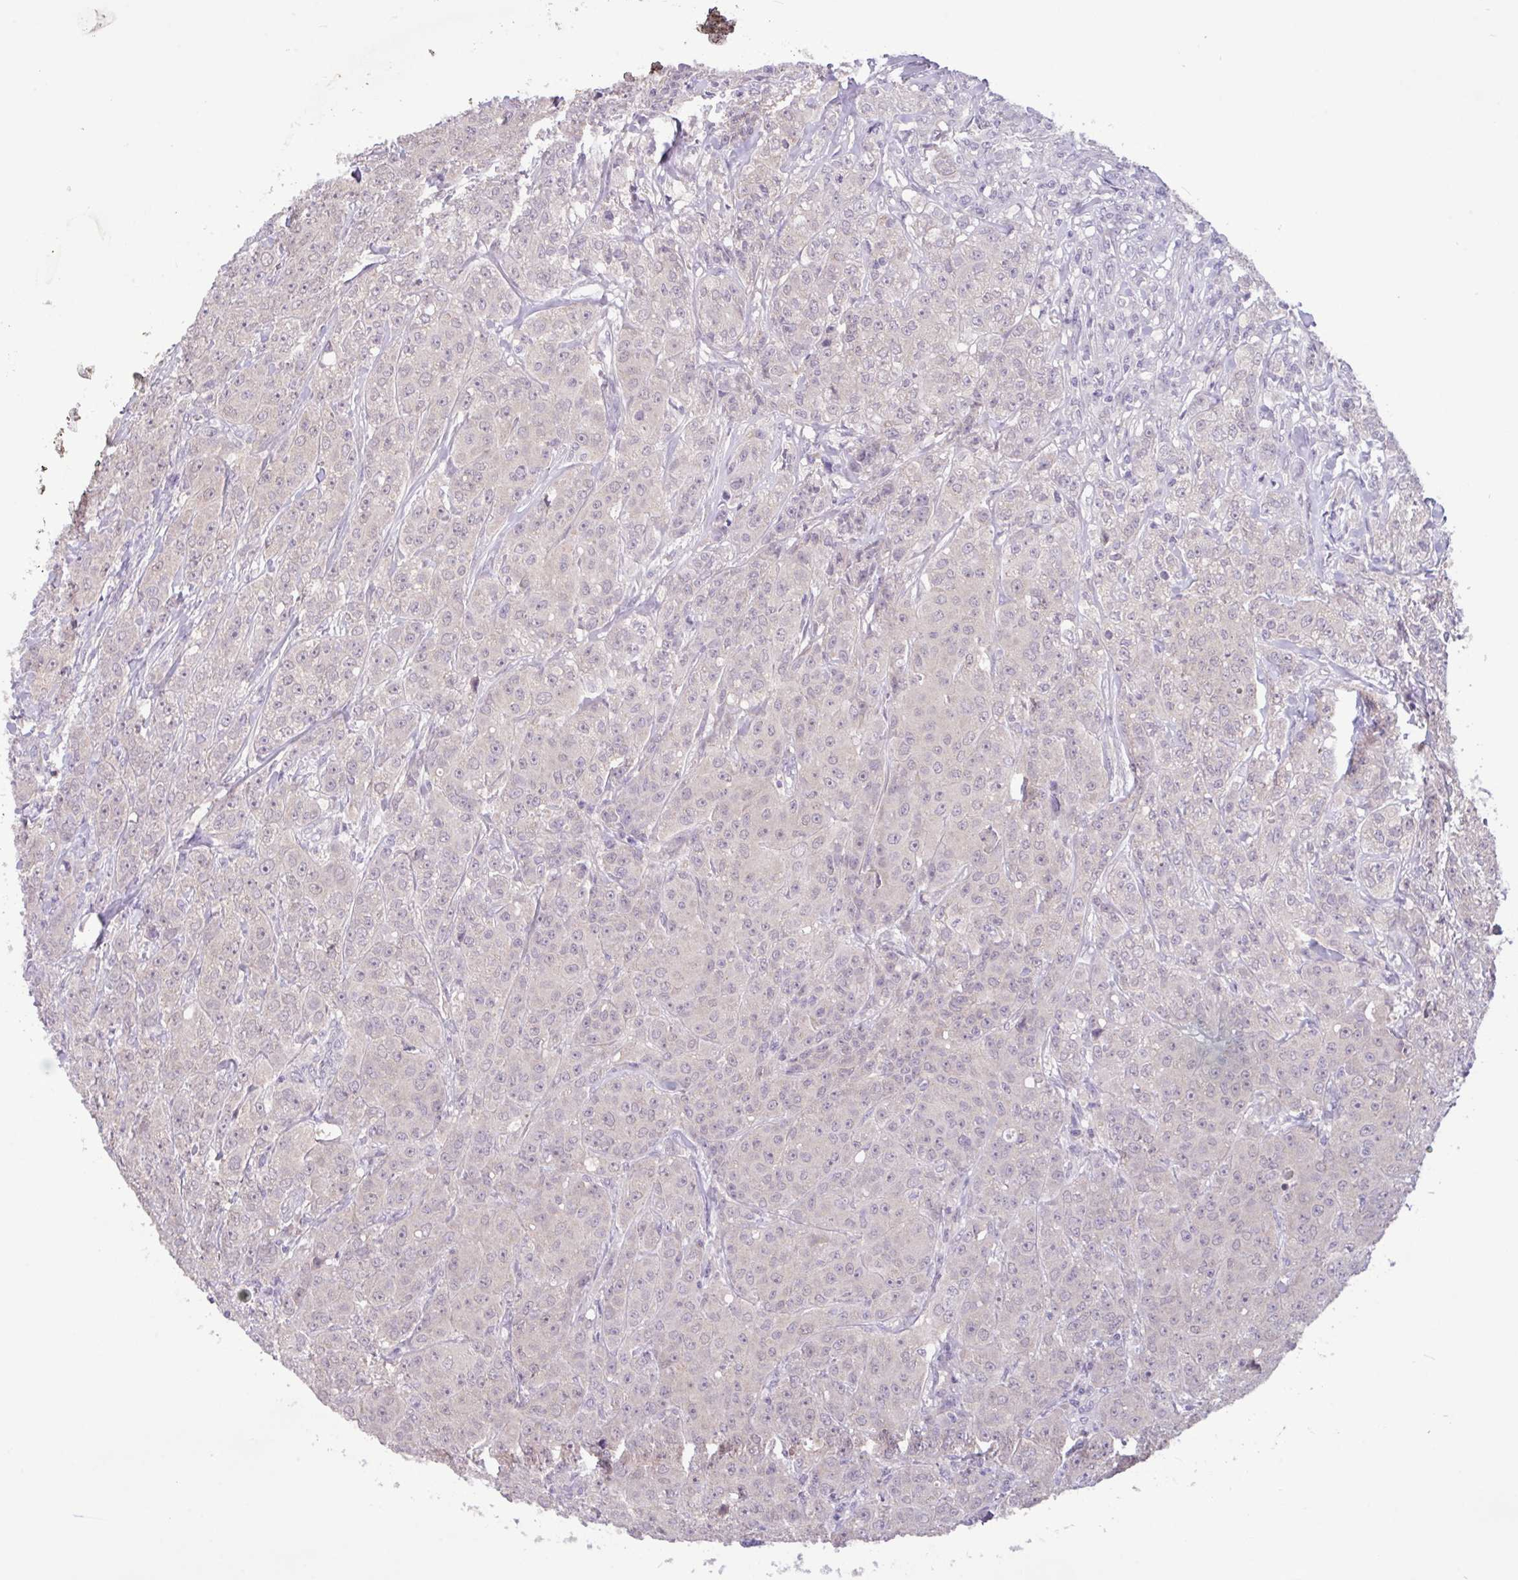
{"staining": {"intensity": "negative", "quantity": "none", "location": "none"}, "tissue": "breast cancer", "cell_type": "Tumor cells", "image_type": "cancer", "snomed": [{"axis": "morphology", "description": "Duct carcinoma"}, {"axis": "topography", "description": "Breast"}], "caption": "High power microscopy image of an immunohistochemistry histopathology image of breast cancer, revealing no significant staining in tumor cells.", "gene": "PAX8", "patient": {"sex": "female", "age": 43}}